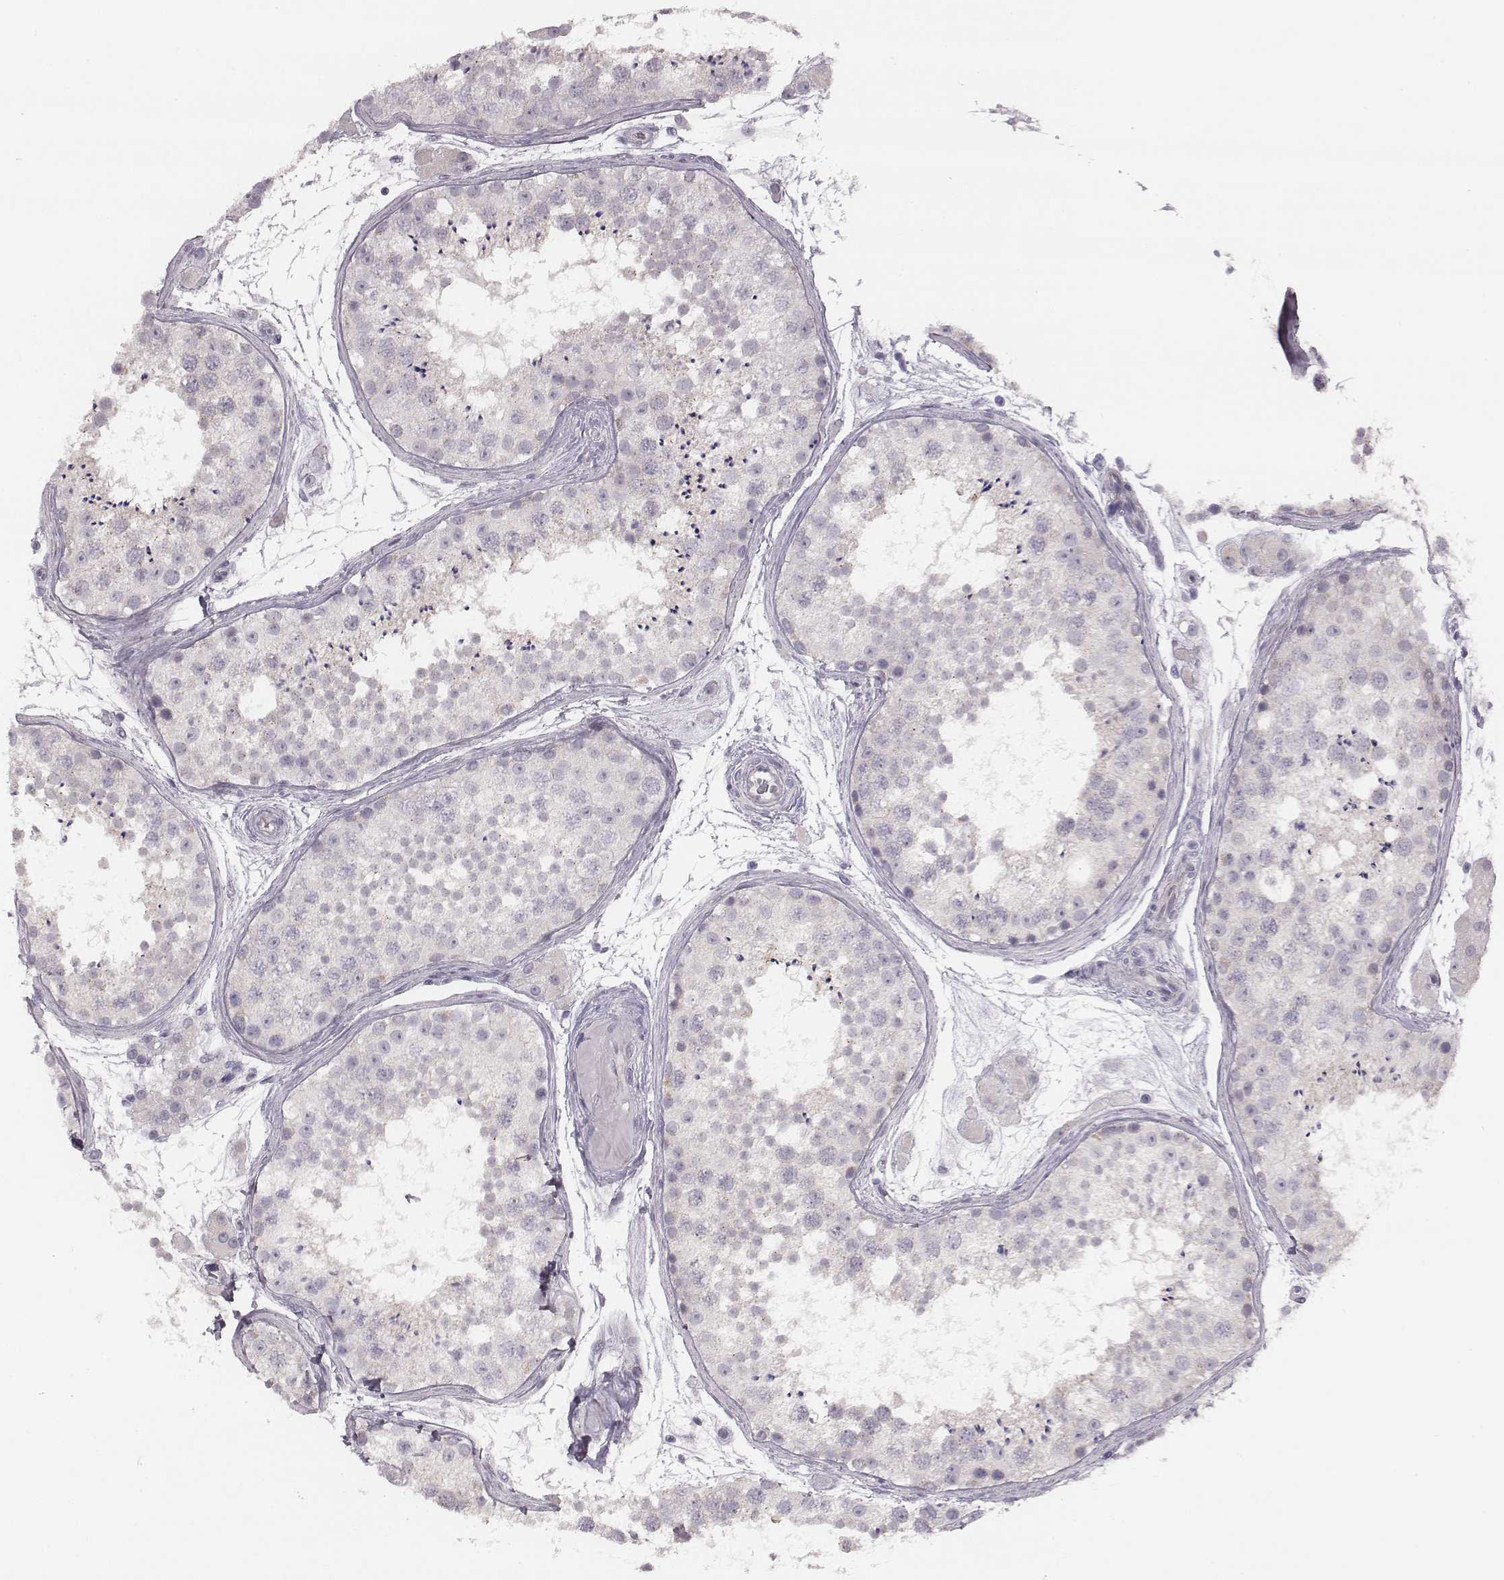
{"staining": {"intensity": "negative", "quantity": "none", "location": "none"}, "tissue": "testis", "cell_type": "Cells in seminiferous ducts", "image_type": "normal", "snomed": [{"axis": "morphology", "description": "Normal tissue, NOS"}, {"axis": "topography", "description": "Testis"}], "caption": "Immunohistochemistry photomicrograph of normal human testis stained for a protein (brown), which shows no staining in cells in seminiferous ducts. (IHC, brightfield microscopy, high magnification).", "gene": "KCNJ12", "patient": {"sex": "male", "age": 41}}